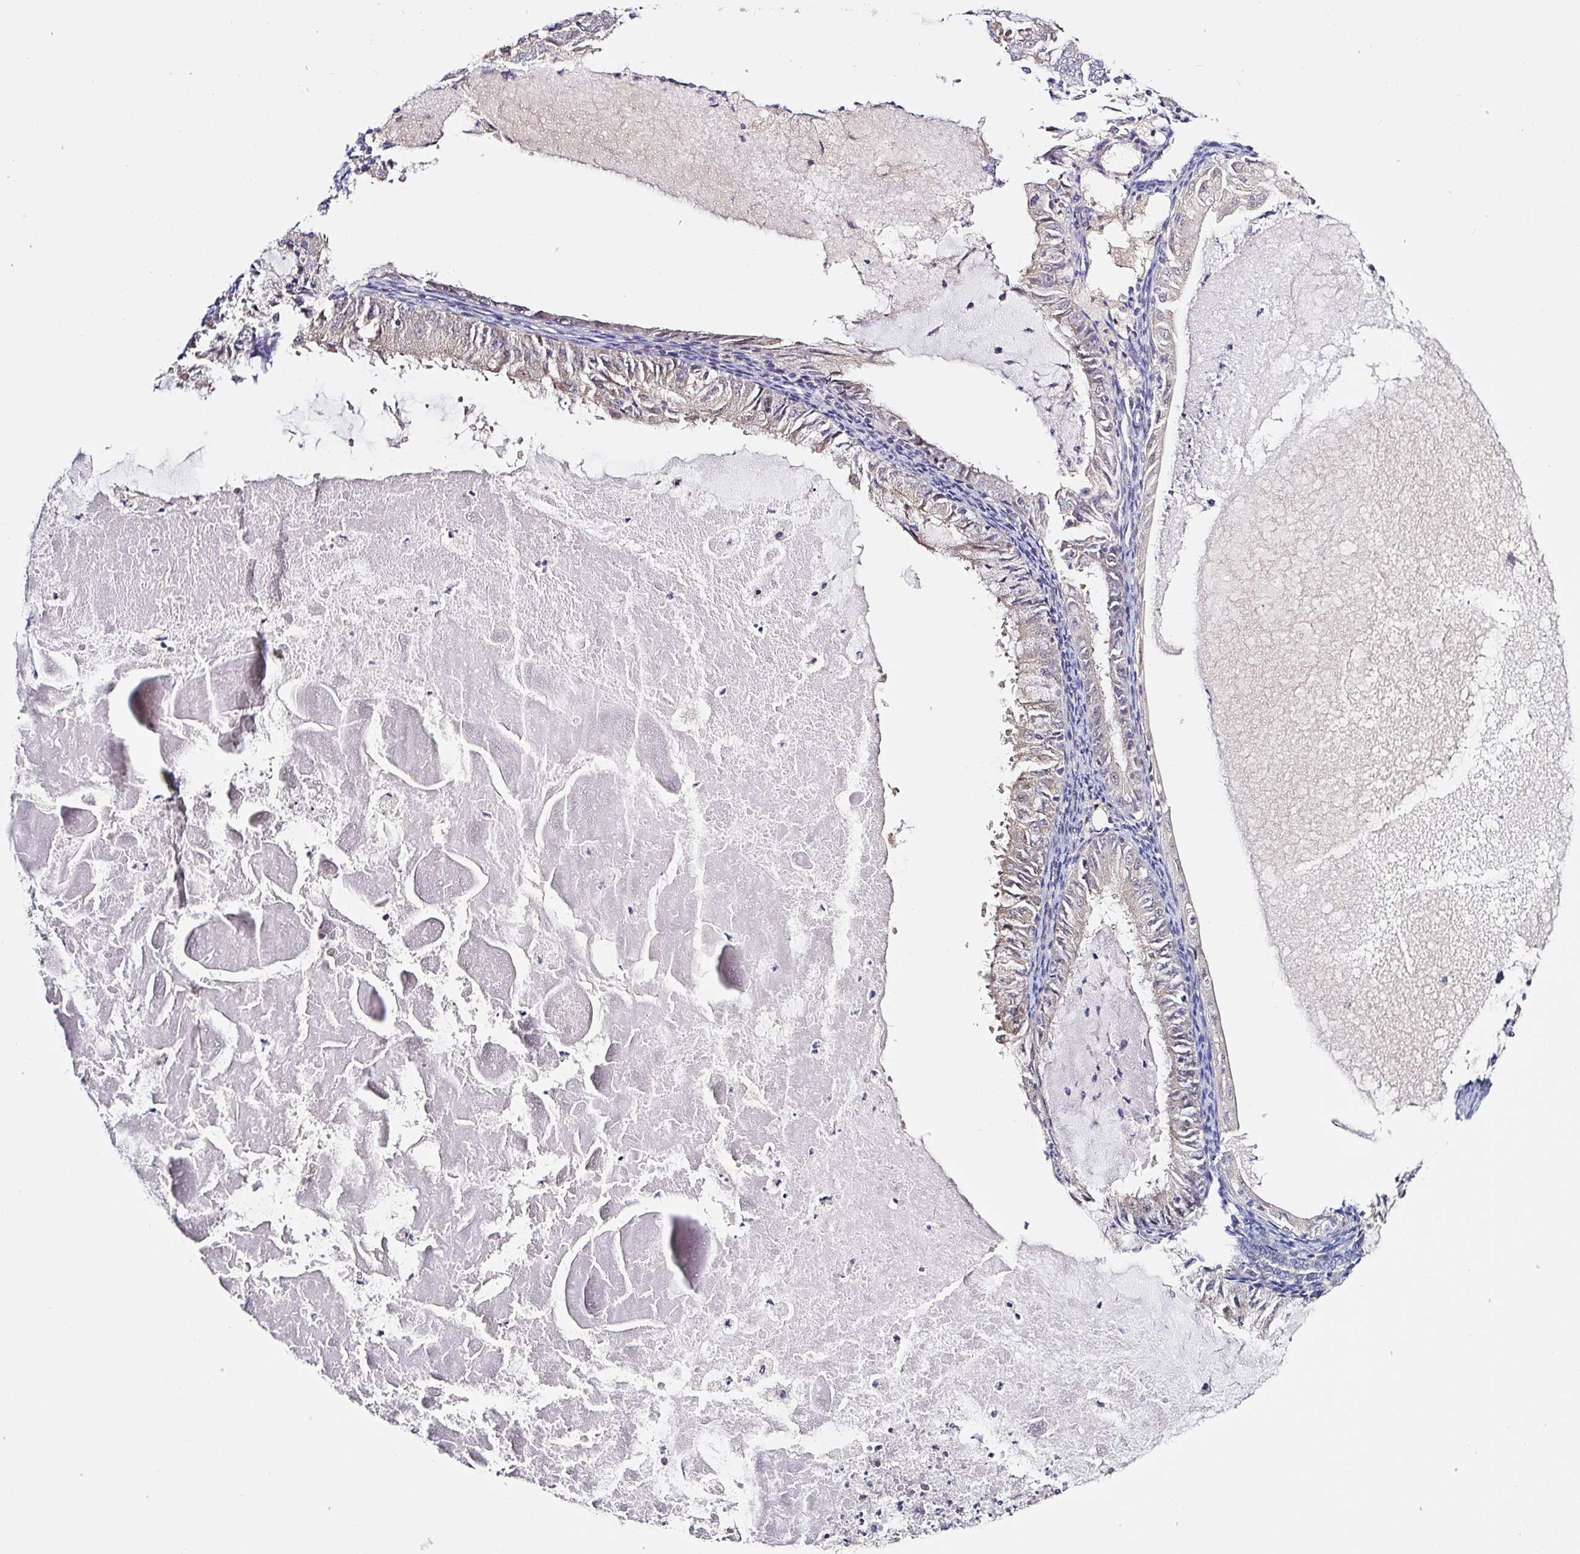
{"staining": {"intensity": "negative", "quantity": "none", "location": "none"}, "tissue": "endometrial cancer", "cell_type": "Tumor cells", "image_type": "cancer", "snomed": [{"axis": "morphology", "description": "Adenocarcinoma, NOS"}, {"axis": "topography", "description": "Endometrium"}], "caption": "Immunohistochemical staining of adenocarcinoma (endometrial) reveals no significant expression in tumor cells.", "gene": "PRKAA2", "patient": {"sex": "female", "age": 57}}